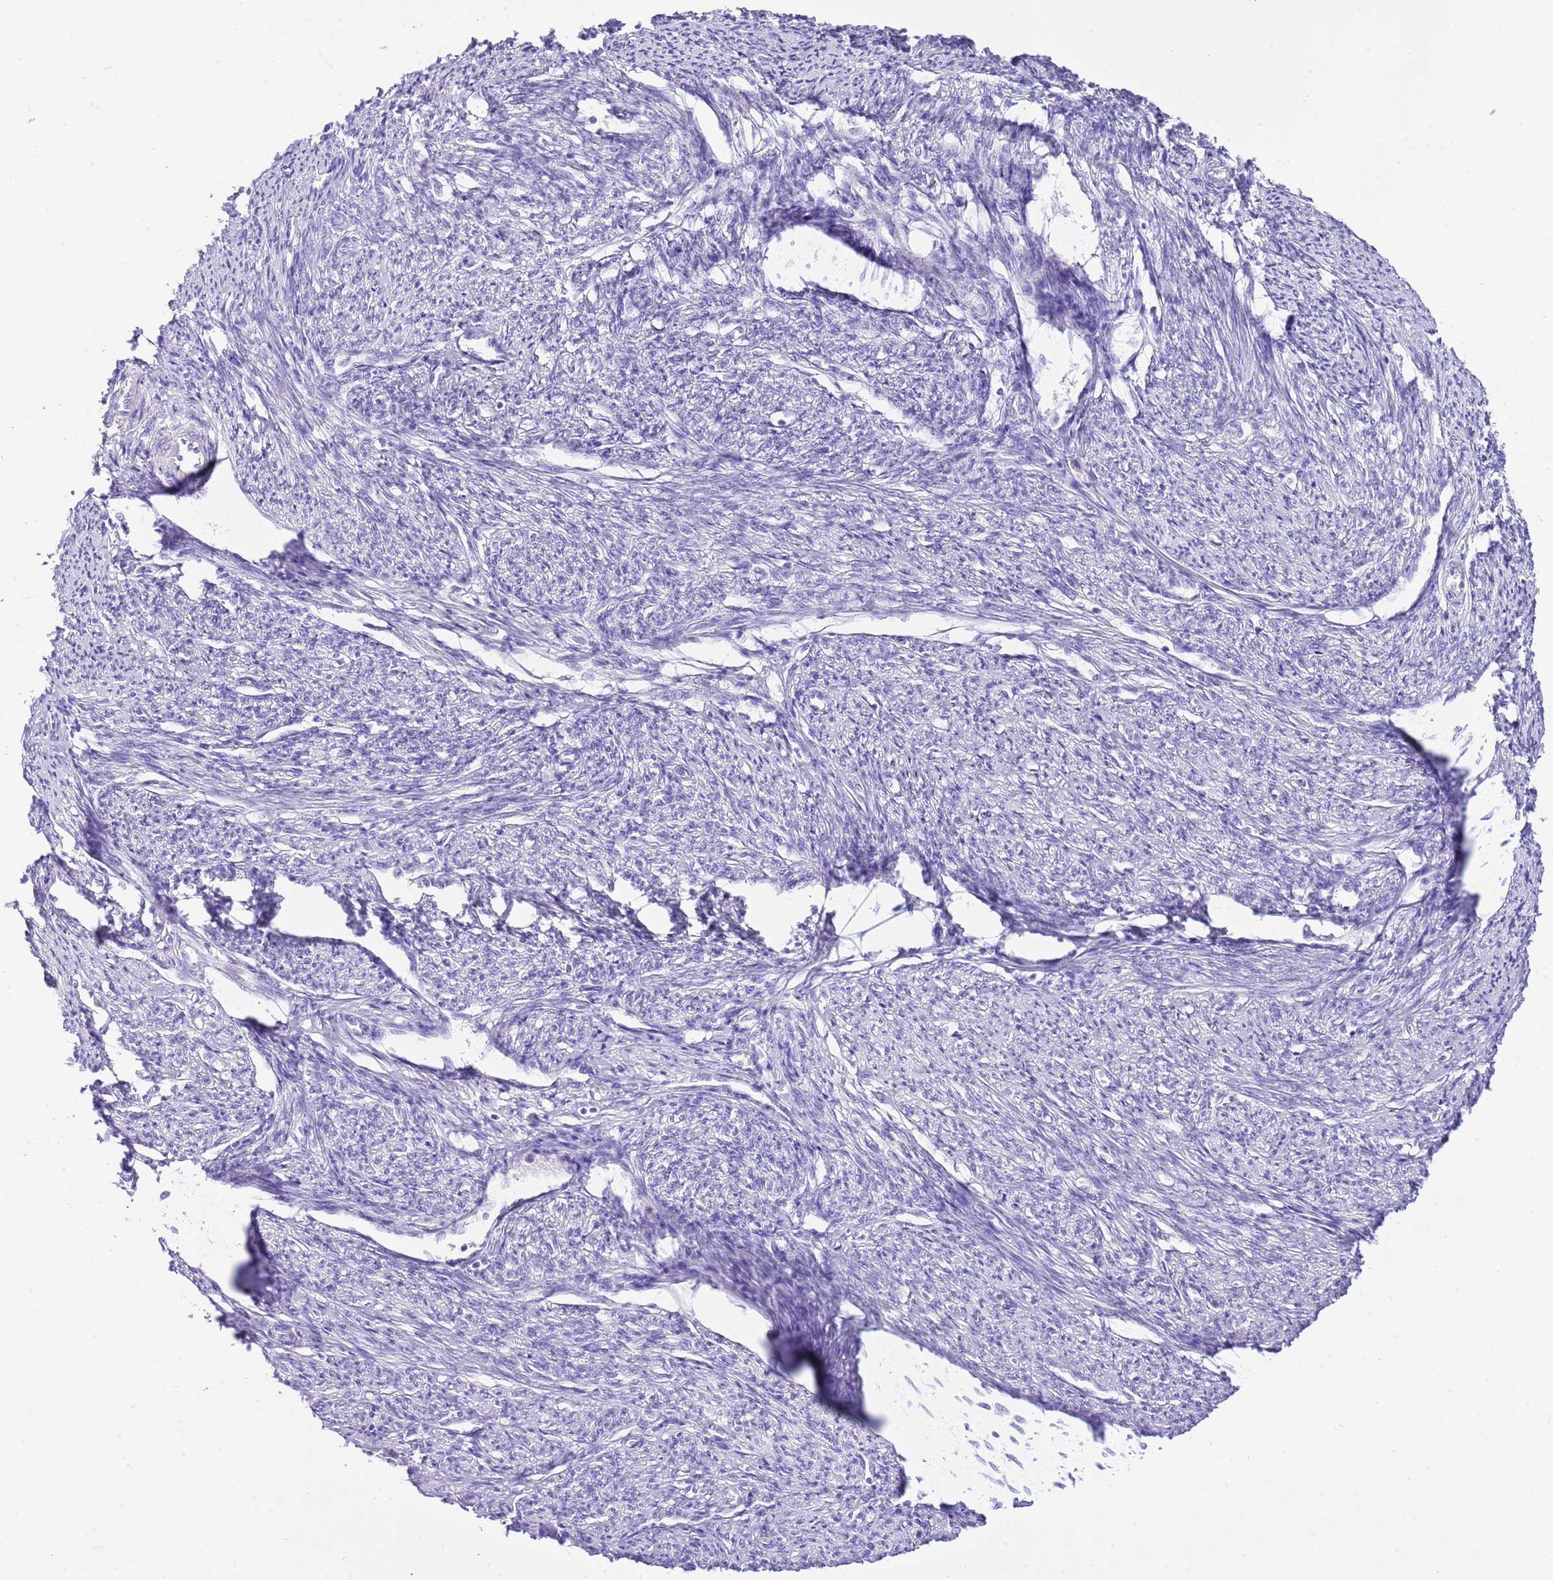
{"staining": {"intensity": "negative", "quantity": "none", "location": "none"}, "tissue": "smooth muscle", "cell_type": "Smooth muscle cells", "image_type": "normal", "snomed": [{"axis": "morphology", "description": "Normal tissue, NOS"}, {"axis": "topography", "description": "Smooth muscle"}, {"axis": "topography", "description": "Uterus"}], "caption": "An IHC micrograph of unremarkable smooth muscle is shown. There is no staining in smooth muscle cells of smooth muscle. (DAB immunohistochemistry with hematoxylin counter stain).", "gene": "BHLHA15", "patient": {"sex": "female", "age": 59}}